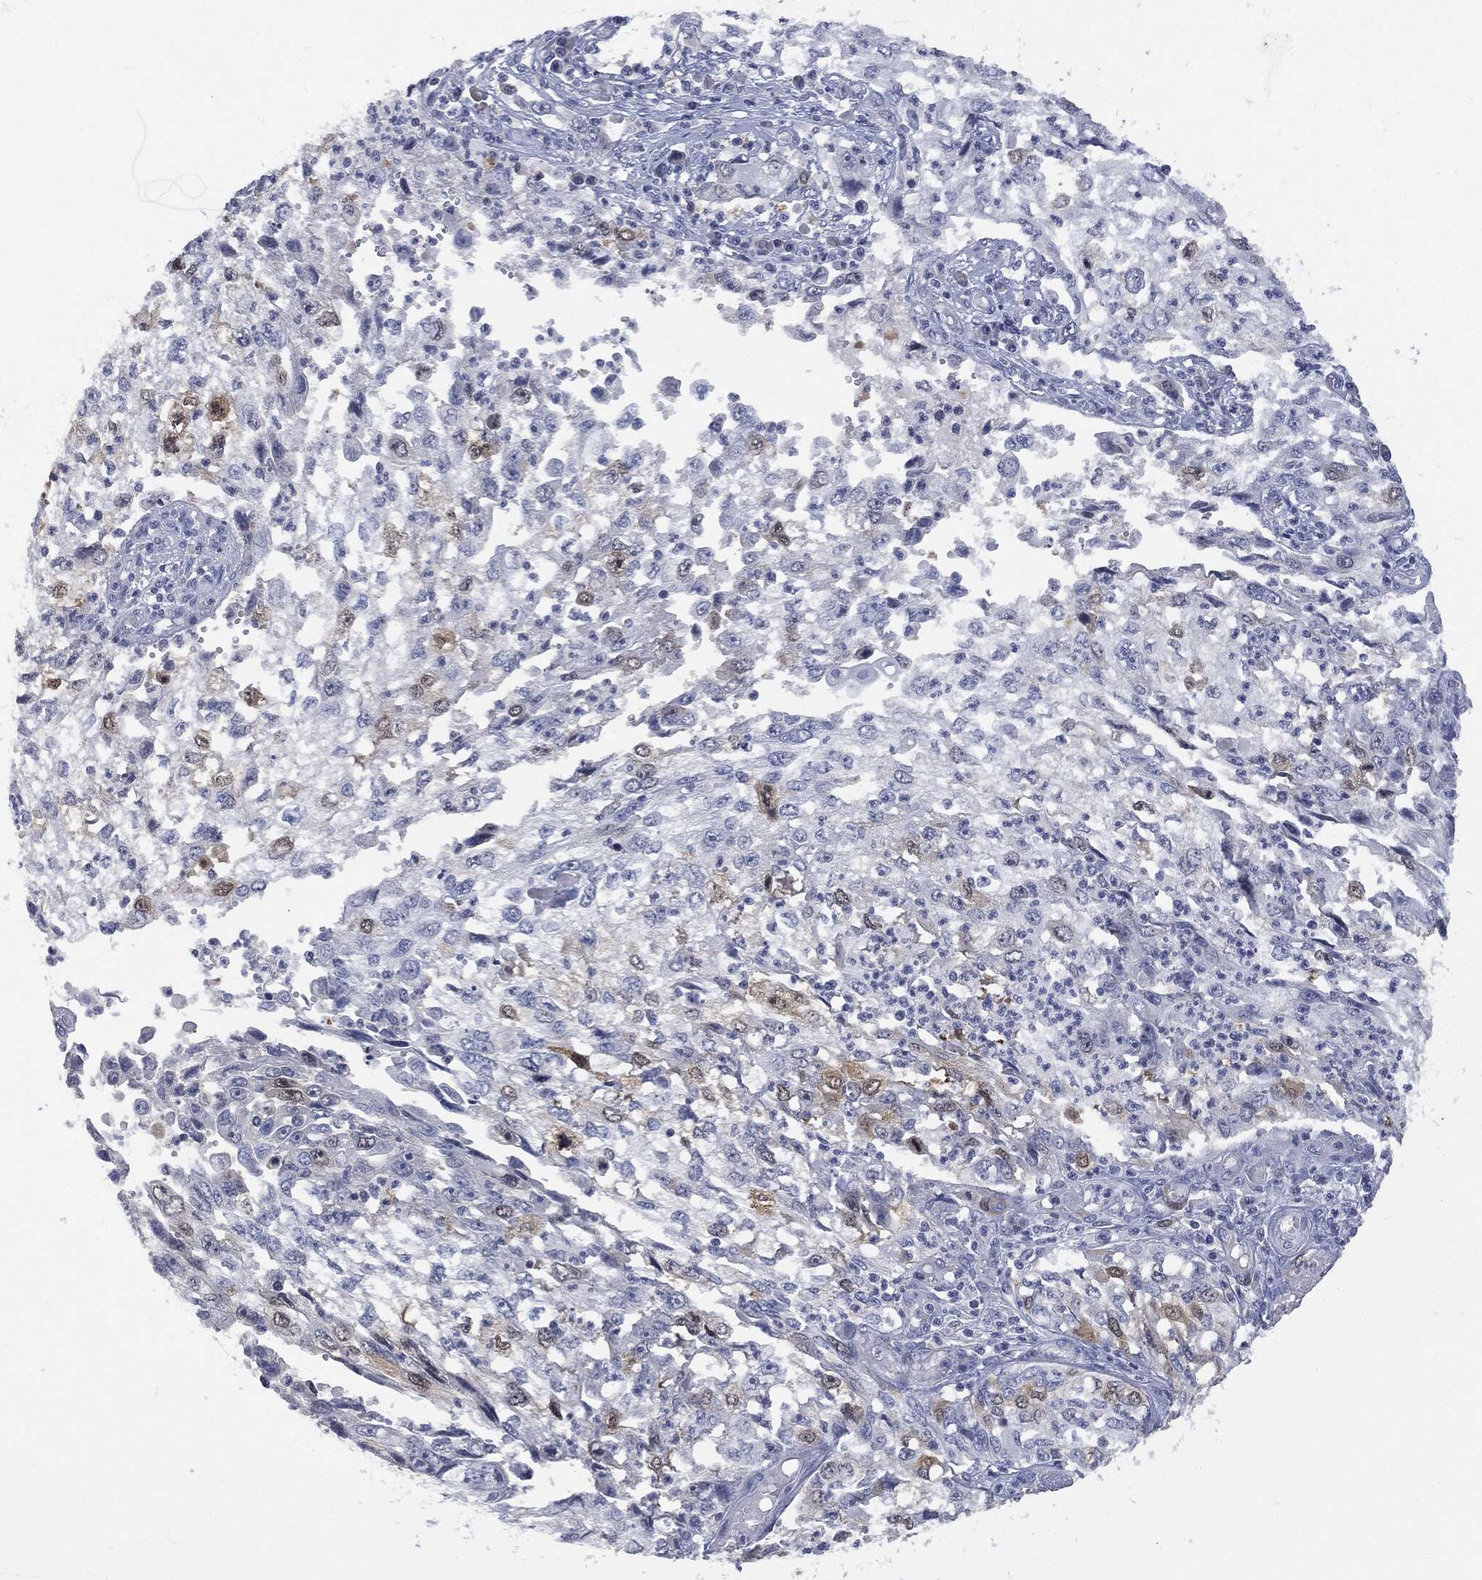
{"staining": {"intensity": "moderate", "quantity": "<25%", "location": "cytoplasmic/membranous"}, "tissue": "cervical cancer", "cell_type": "Tumor cells", "image_type": "cancer", "snomed": [{"axis": "morphology", "description": "Squamous cell carcinoma, NOS"}, {"axis": "topography", "description": "Cervix"}], "caption": "This image displays immunohistochemistry staining of human cervical cancer (squamous cell carcinoma), with low moderate cytoplasmic/membranous positivity in approximately <25% of tumor cells.", "gene": "UBE2C", "patient": {"sex": "female", "age": 36}}